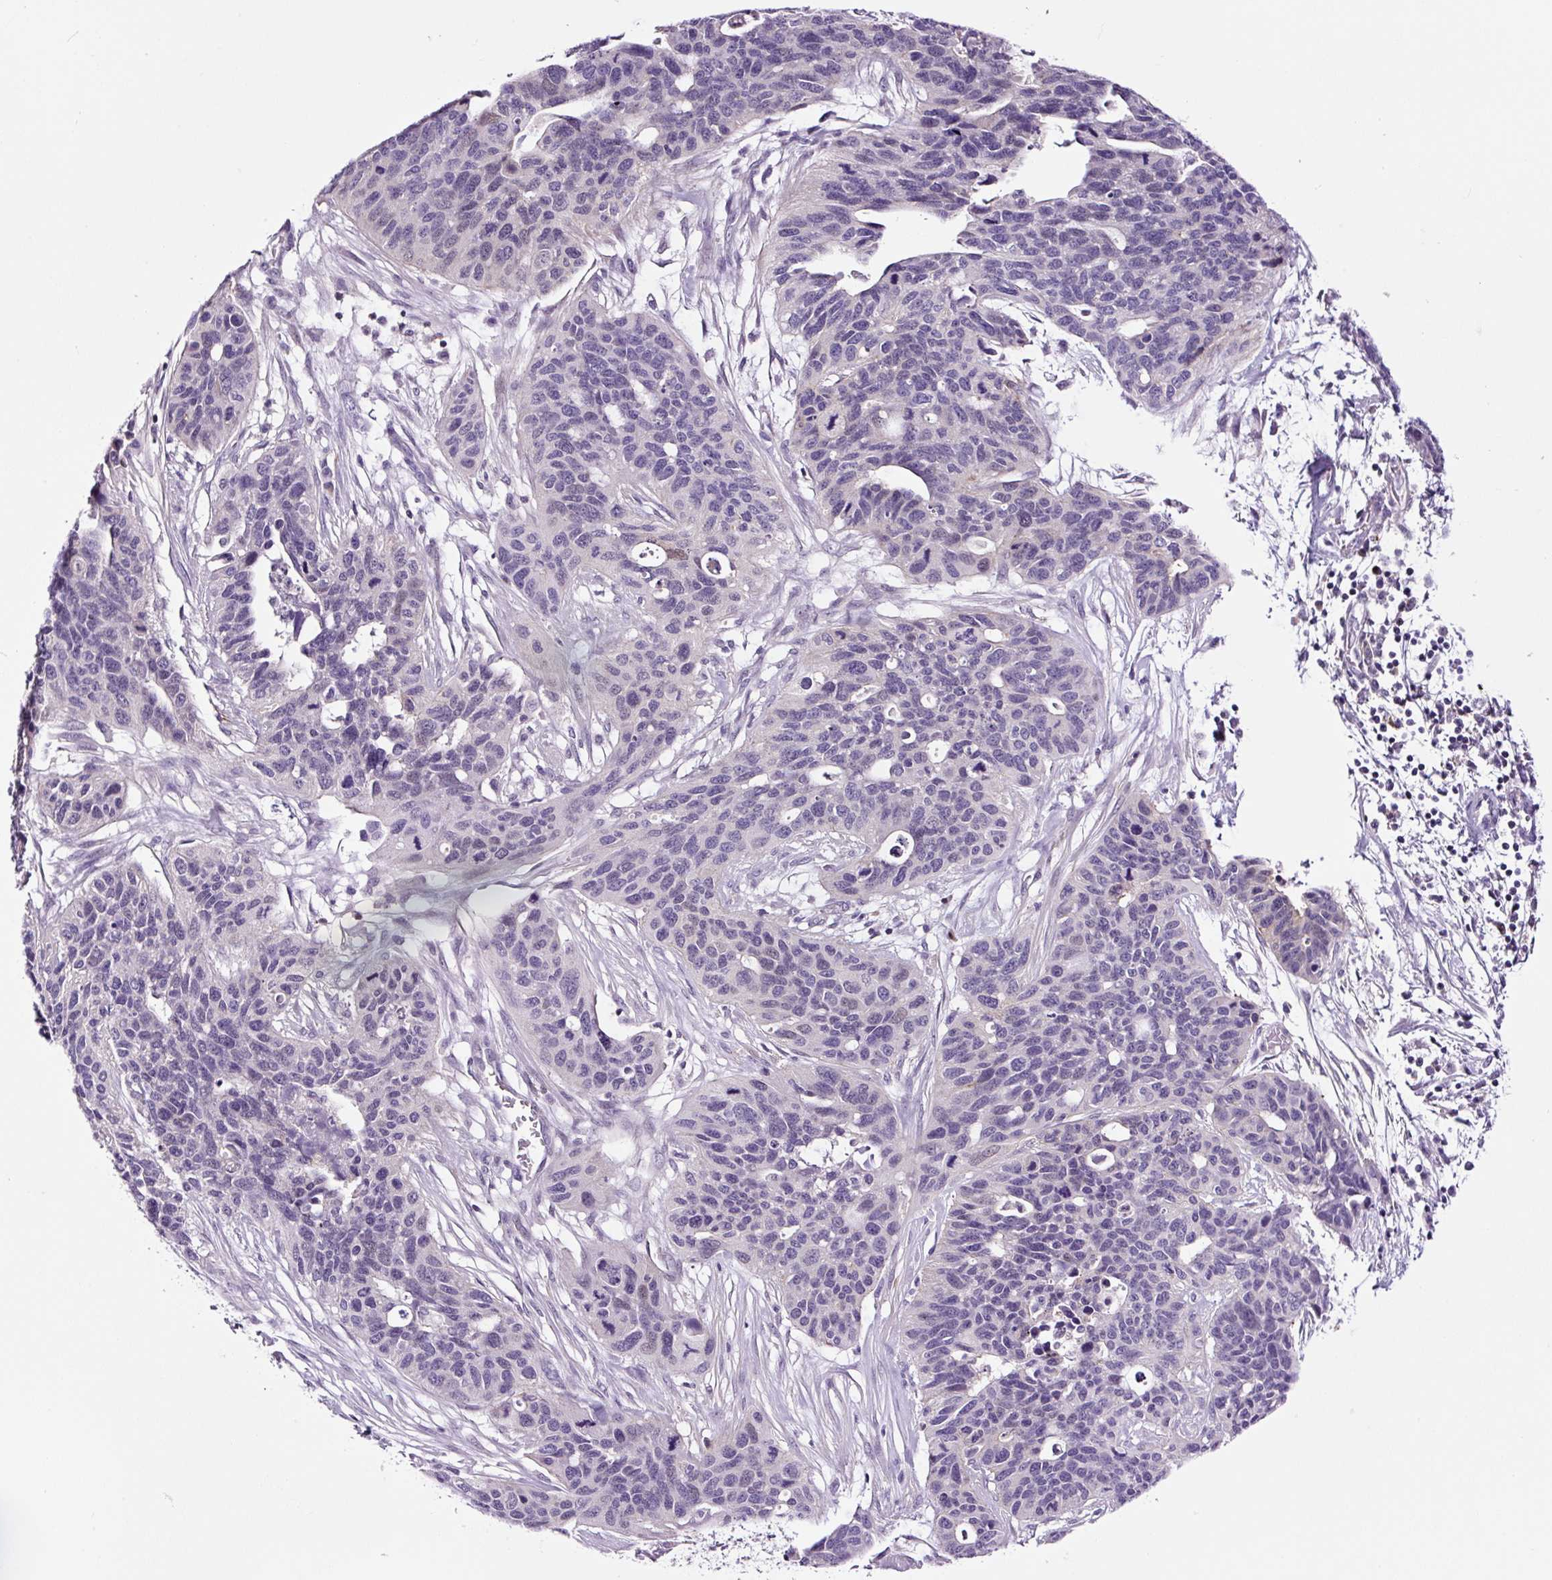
{"staining": {"intensity": "negative", "quantity": "none", "location": "none"}, "tissue": "ovarian cancer", "cell_type": "Tumor cells", "image_type": "cancer", "snomed": [{"axis": "morphology", "description": "Cystadenocarcinoma, serous, NOS"}, {"axis": "topography", "description": "Ovary"}], "caption": "Protein analysis of ovarian cancer exhibits no significant staining in tumor cells.", "gene": "TAFA3", "patient": {"sex": "female", "age": 64}}